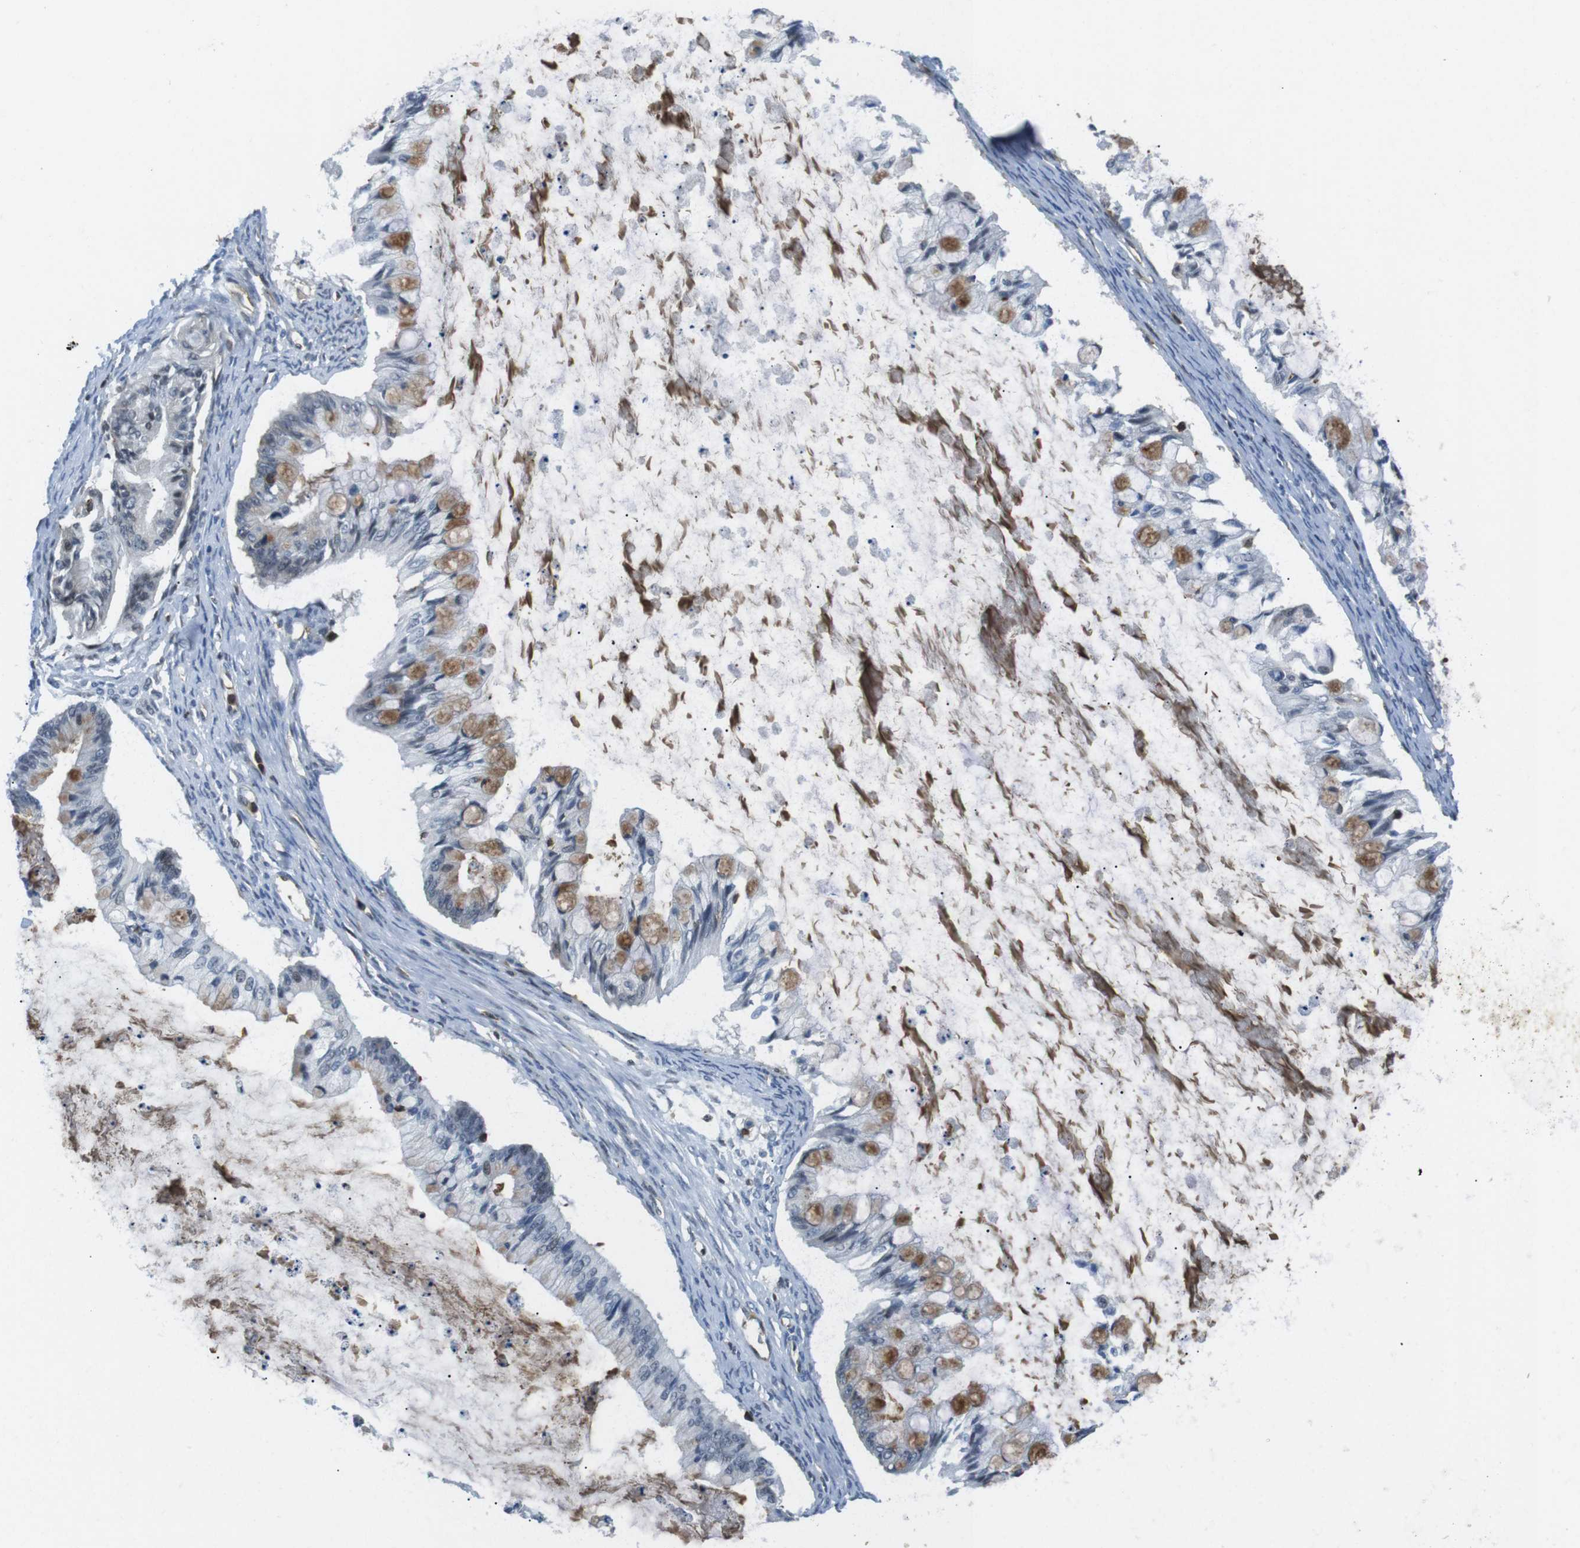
{"staining": {"intensity": "moderate", "quantity": "25%-75%", "location": "cytoplasmic/membranous"}, "tissue": "ovarian cancer", "cell_type": "Tumor cells", "image_type": "cancer", "snomed": [{"axis": "morphology", "description": "Cystadenocarcinoma, mucinous, NOS"}, {"axis": "topography", "description": "Ovary"}], "caption": "Immunohistochemical staining of human mucinous cystadenocarcinoma (ovarian) shows moderate cytoplasmic/membranous protein expression in approximately 25%-75% of tumor cells.", "gene": "STK10", "patient": {"sex": "female", "age": 57}}